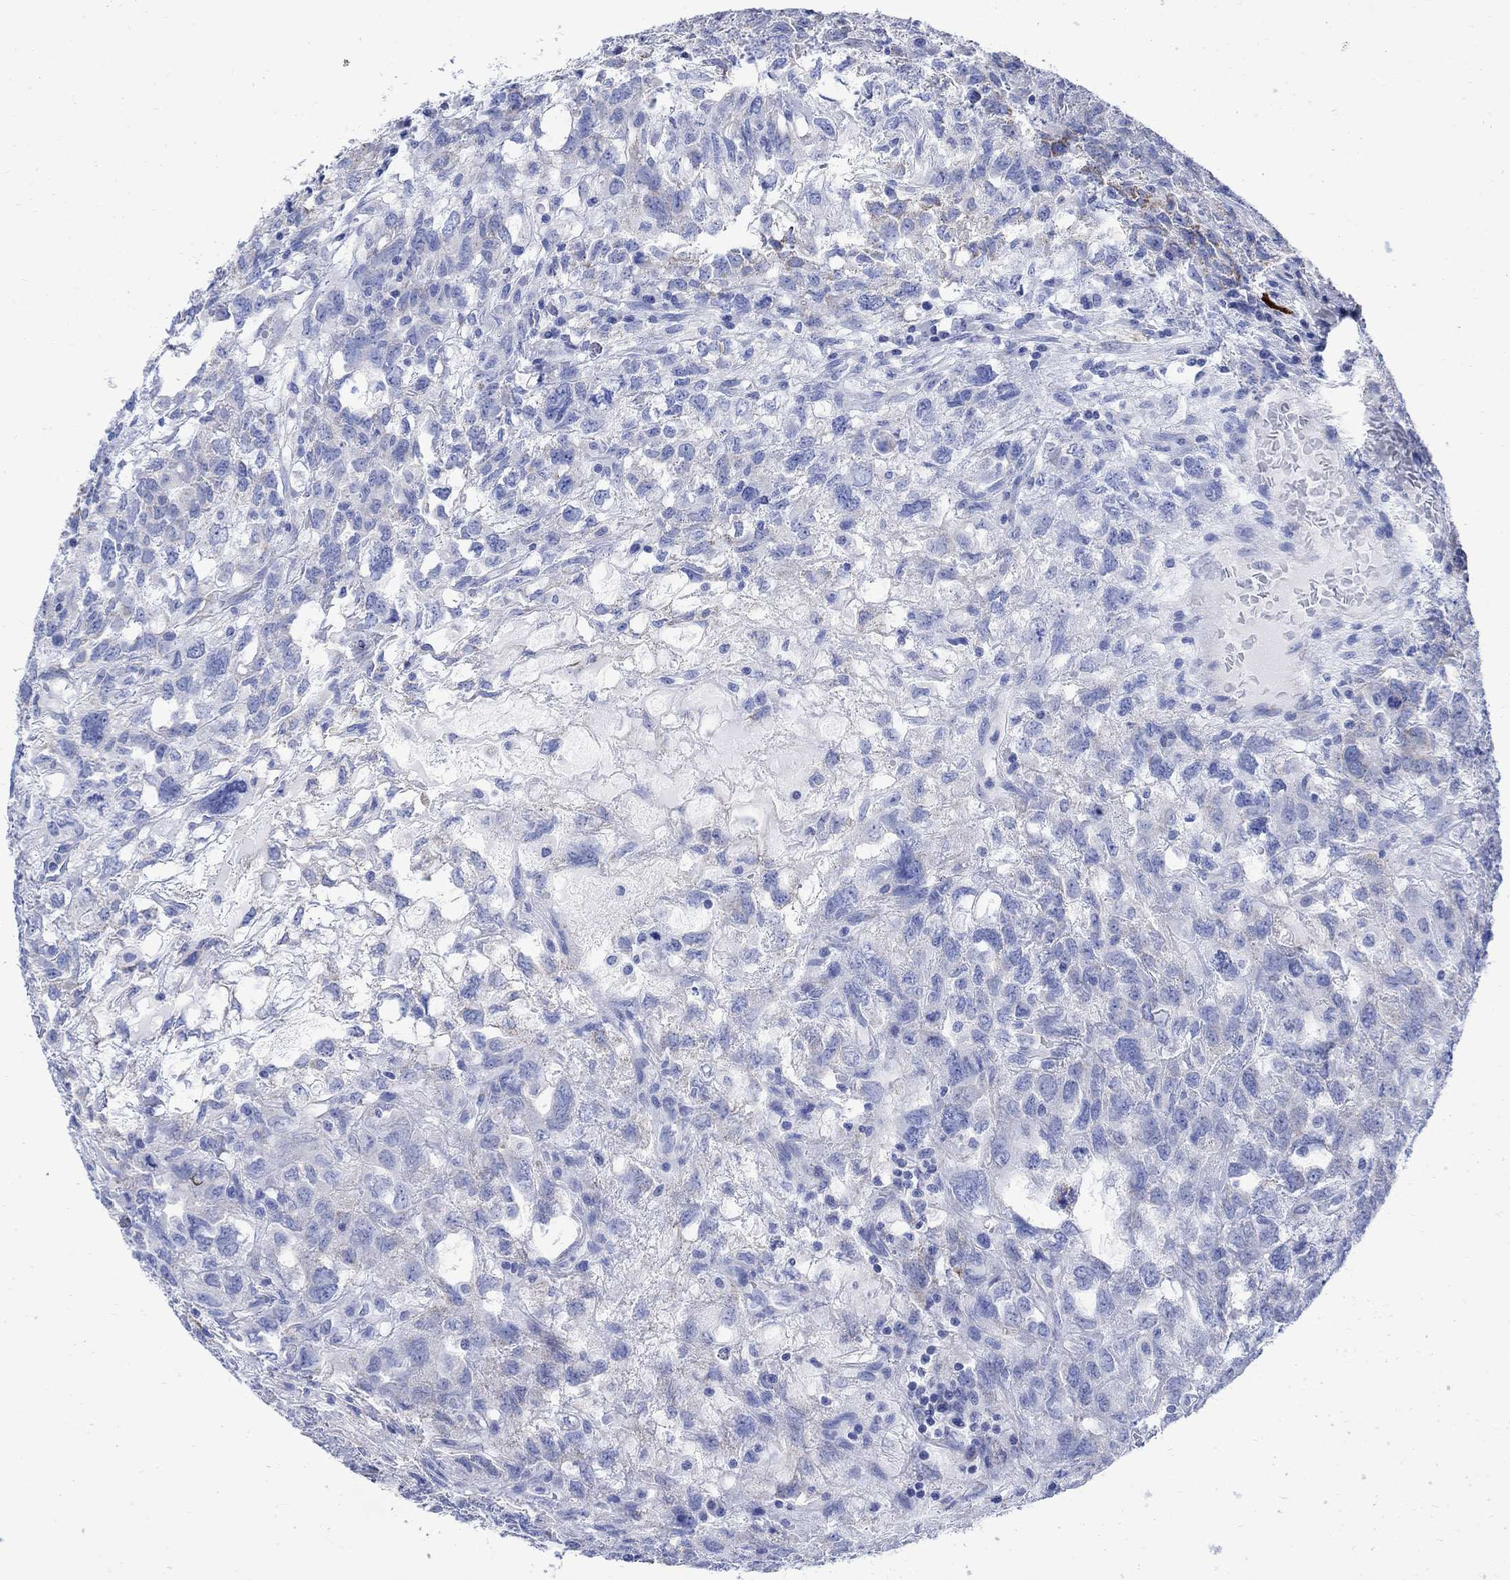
{"staining": {"intensity": "negative", "quantity": "none", "location": "none"}, "tissue": "testis cancer", "cell_type": "Tumor cells", "image_type": "cancer", "snomed": [{"axis": "morphology", "description": "Seminoma, NOS"}, {"axis": "topography", "description": "Testis"}], "caption": "A micrograph of seminoma (testis) stained for a protein reveals no brown staining in tumor cells.", "gene": "CPLX2", "patient": {"sex": "male", "age": 52}}